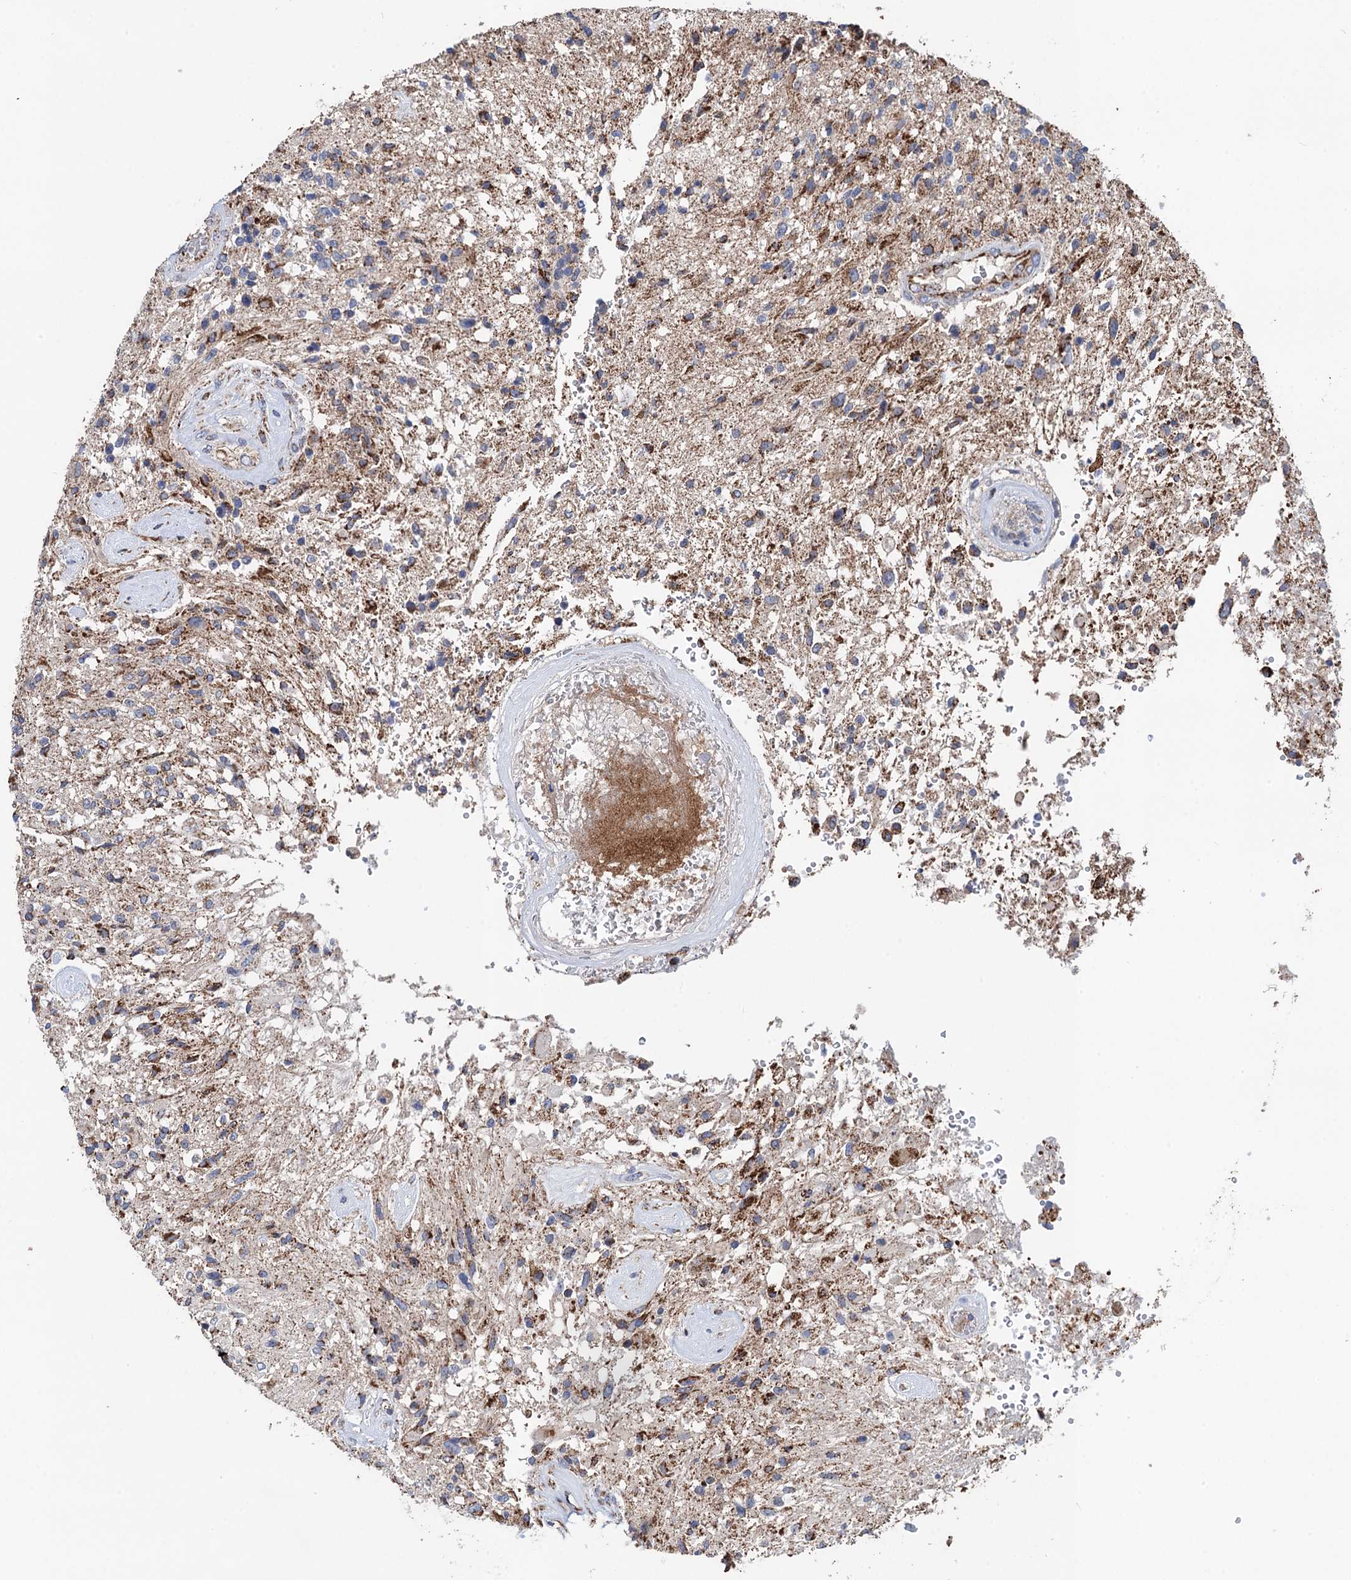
{"staining": {"intensity": "moderate", "quantity": "<25%", "location": "cytoplasmic/membranous"}, "tissue": "glioma", "cell_type": "Tumor cells", "image_type": "cancer", "snomed": [{"axis": "morphology", "description": "Glioma, malignant, High grade"}, {"axis": "topography", "description": "Brain"}], "caption": "Protein expression analysis of malignant glioma (high-grade) displays moderate cytoplasmic/membranous staining in about <25% of tumor cells.", "gene": "DGLUCY", "patient": {"sex": "male", "age": 56}}